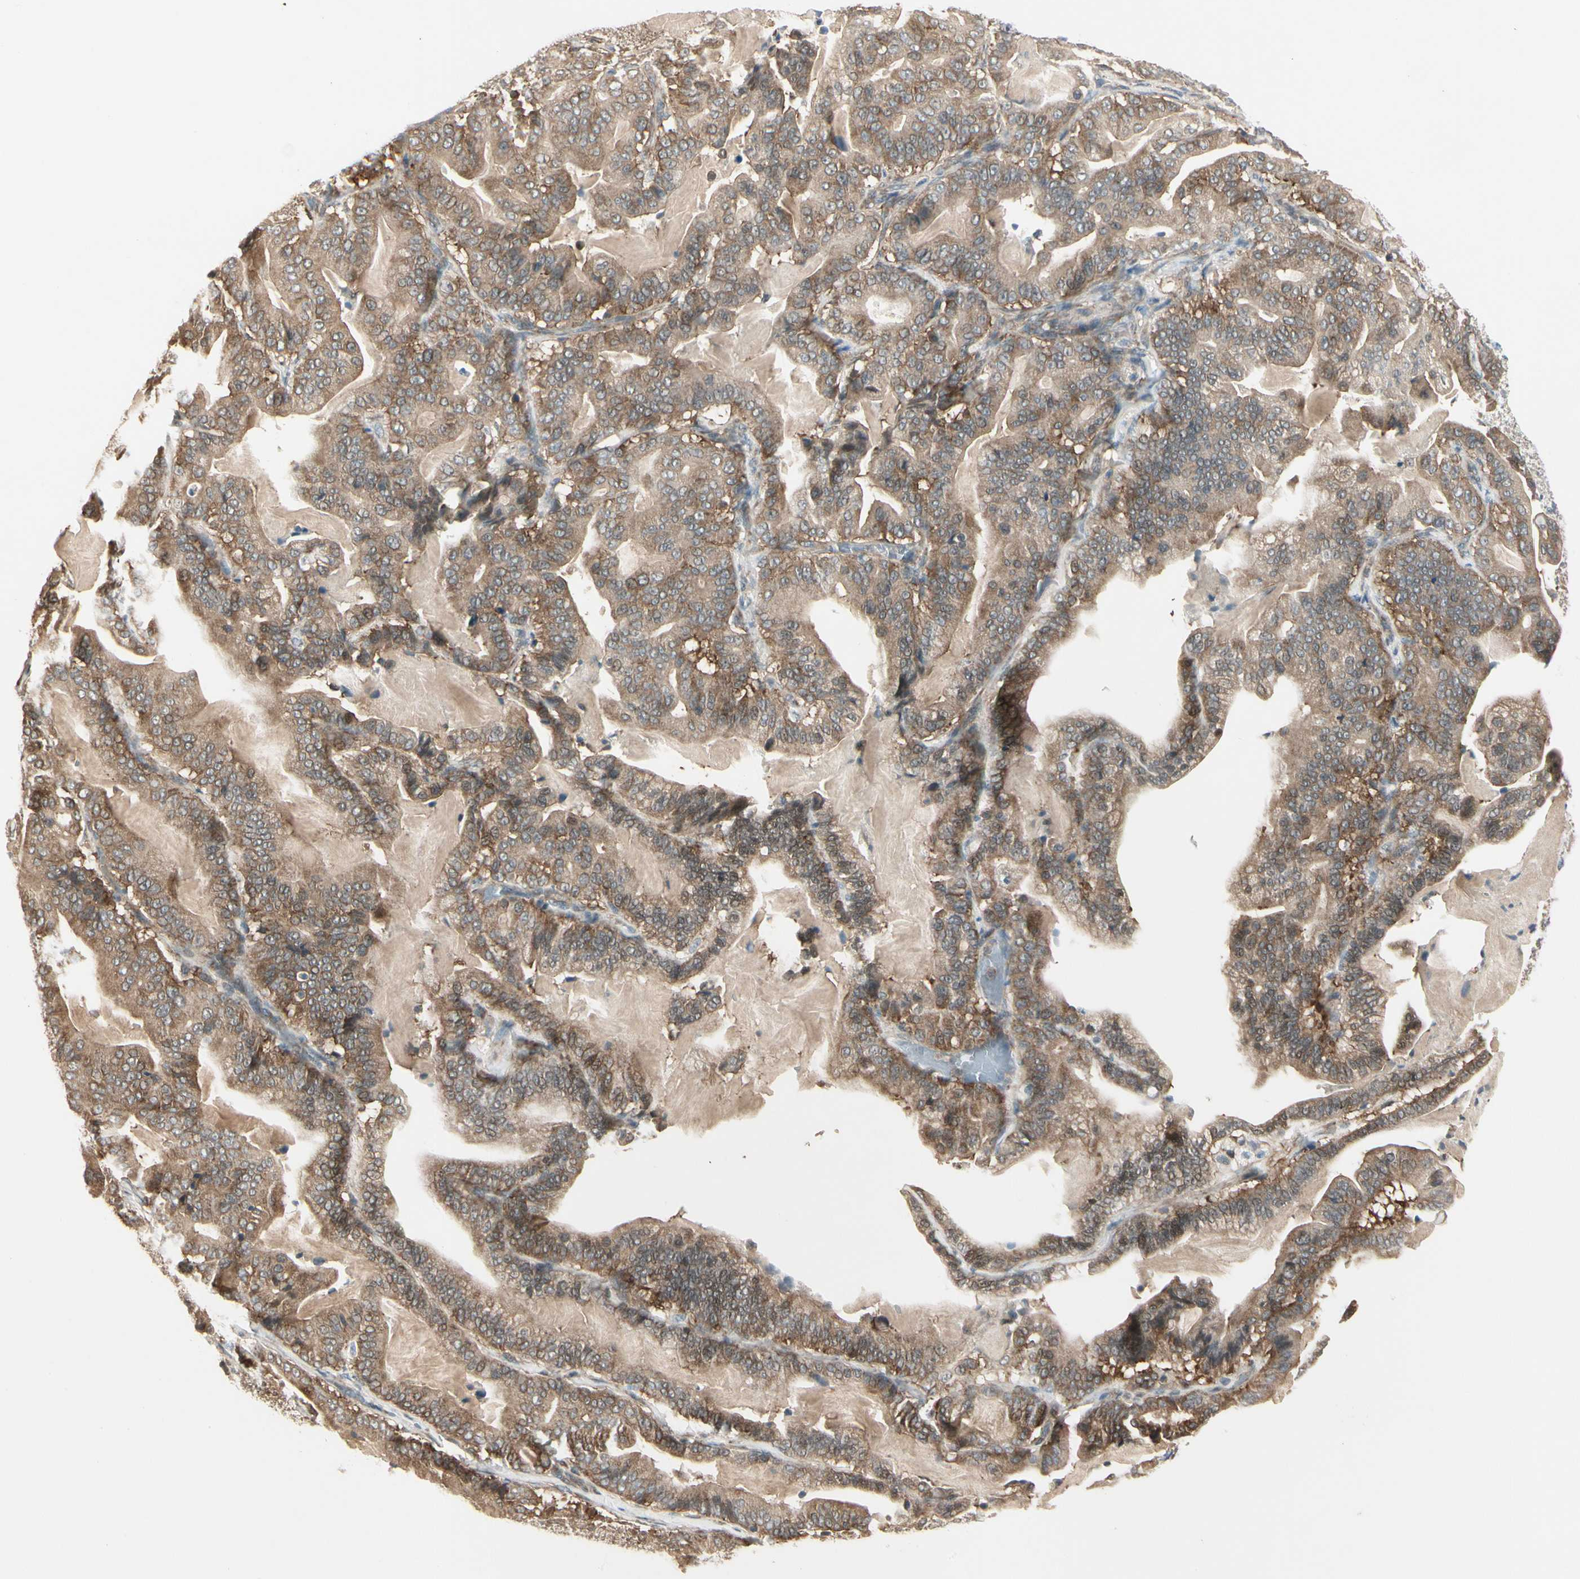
{"staining": {"intensity": "moderate", "quantity": ">75%", "location": "cytoplasmic/membranous"}, "tissue": "pancreatic cancer", "cell_type": "Tumor cells", "image_type": "cancer", "snomed": [{"axis": "morphology", "description": "Adenocarcinoma, NOS"}, {"axis": "topography", "description": "Pancreas"}], "caption": "Pancreatic cancer stained with DAB (3,3'-diaminobenzidine) immunohistochemistry (IHC) exhibits medium levels of moderate cytoplasmic/membranous staining in approximately >75% of tumor cells.", "gene": "OXSR1", "patient": {"sex": "male", "age": 63}}